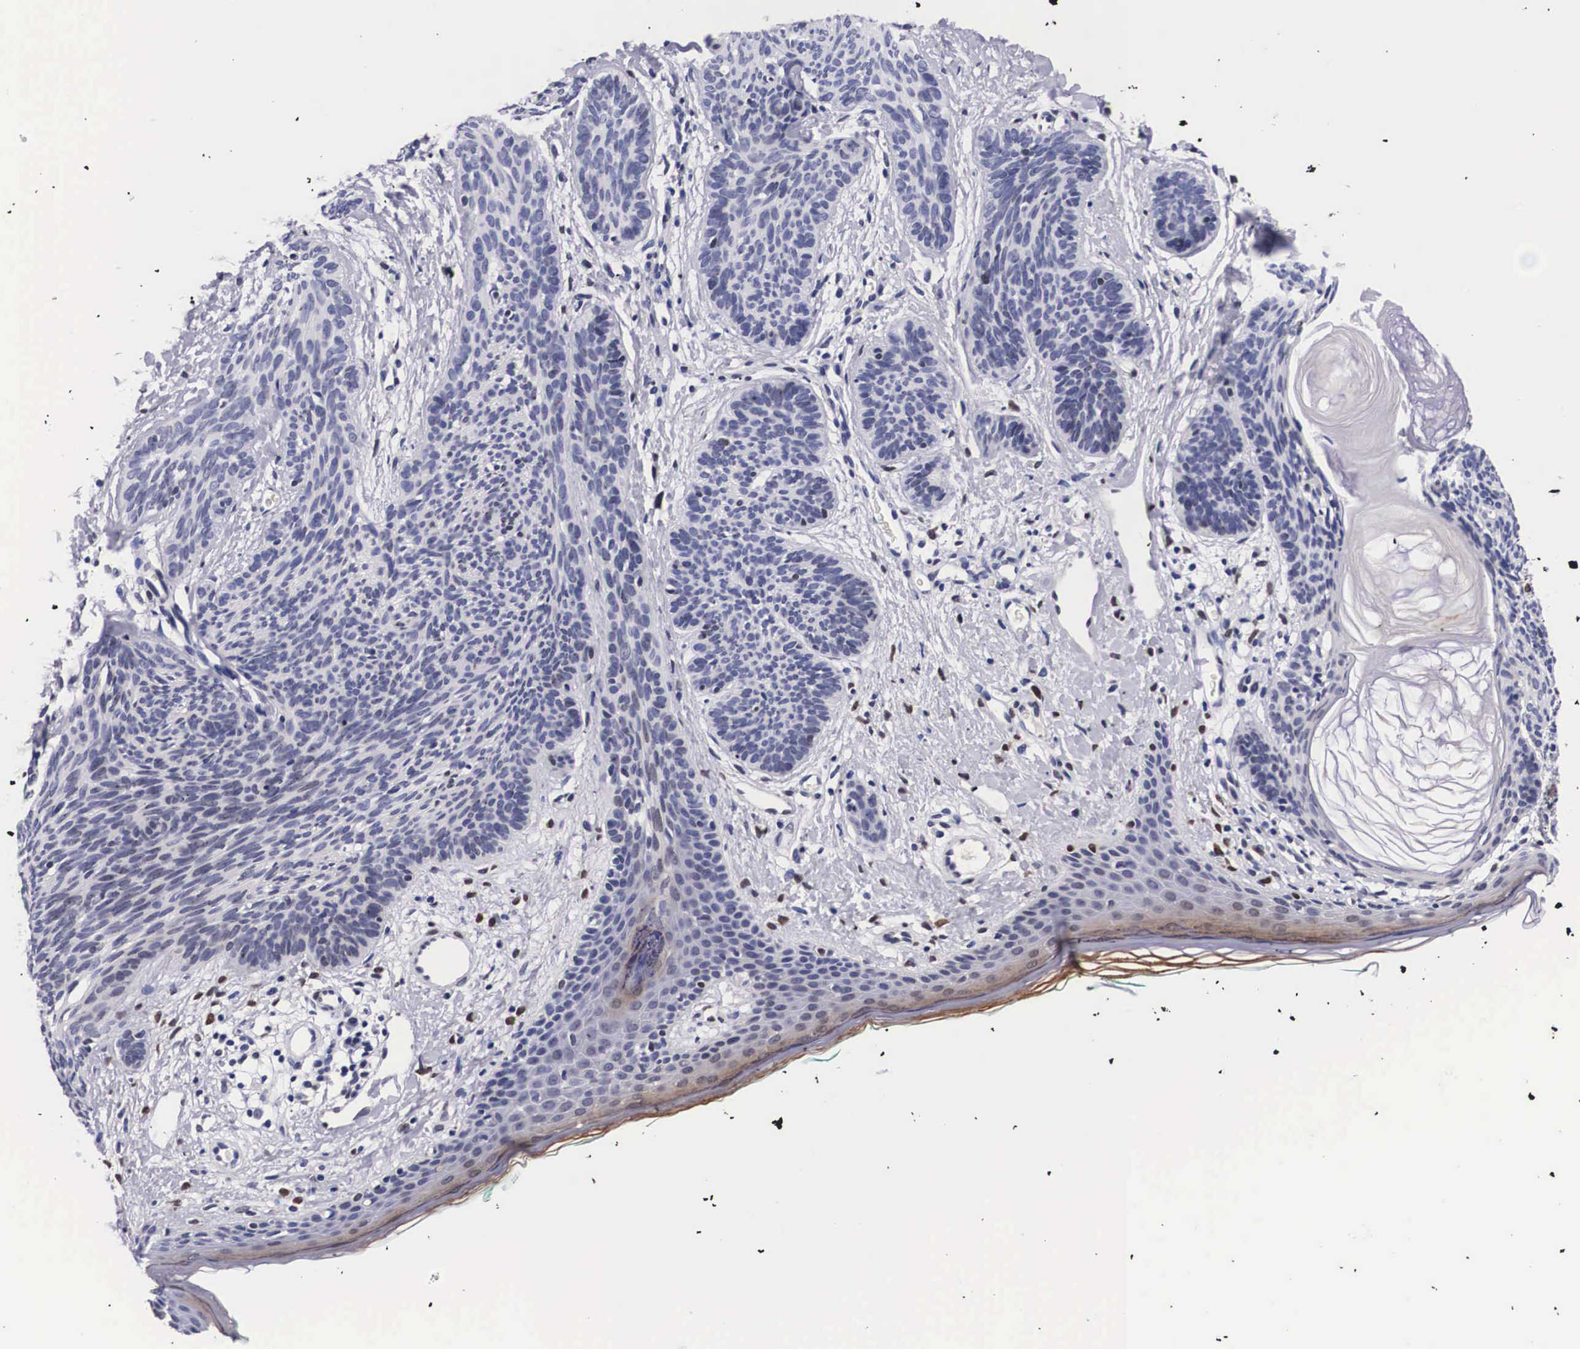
{"staining": {"intensity": "negative", "quantity": "none", "location": "none"}, "tissue": "skin cancer", "cell_type": "Tumor cells", "image_type": "cancer", "snomed": [{"axis": "morphology", "description": "Basal cell carcinoma"}, {"axis": "topography", "description": "Skin"}], "caption": "The photomicrograph reveals no significant positivity in tumor cells of skin cancer. (Brightfield microscopy of DAB immunohistochemistry (IHC) at high magnification).", "gene": "KHDRBS3", "patient": {"sex": "female", "age": 81}}